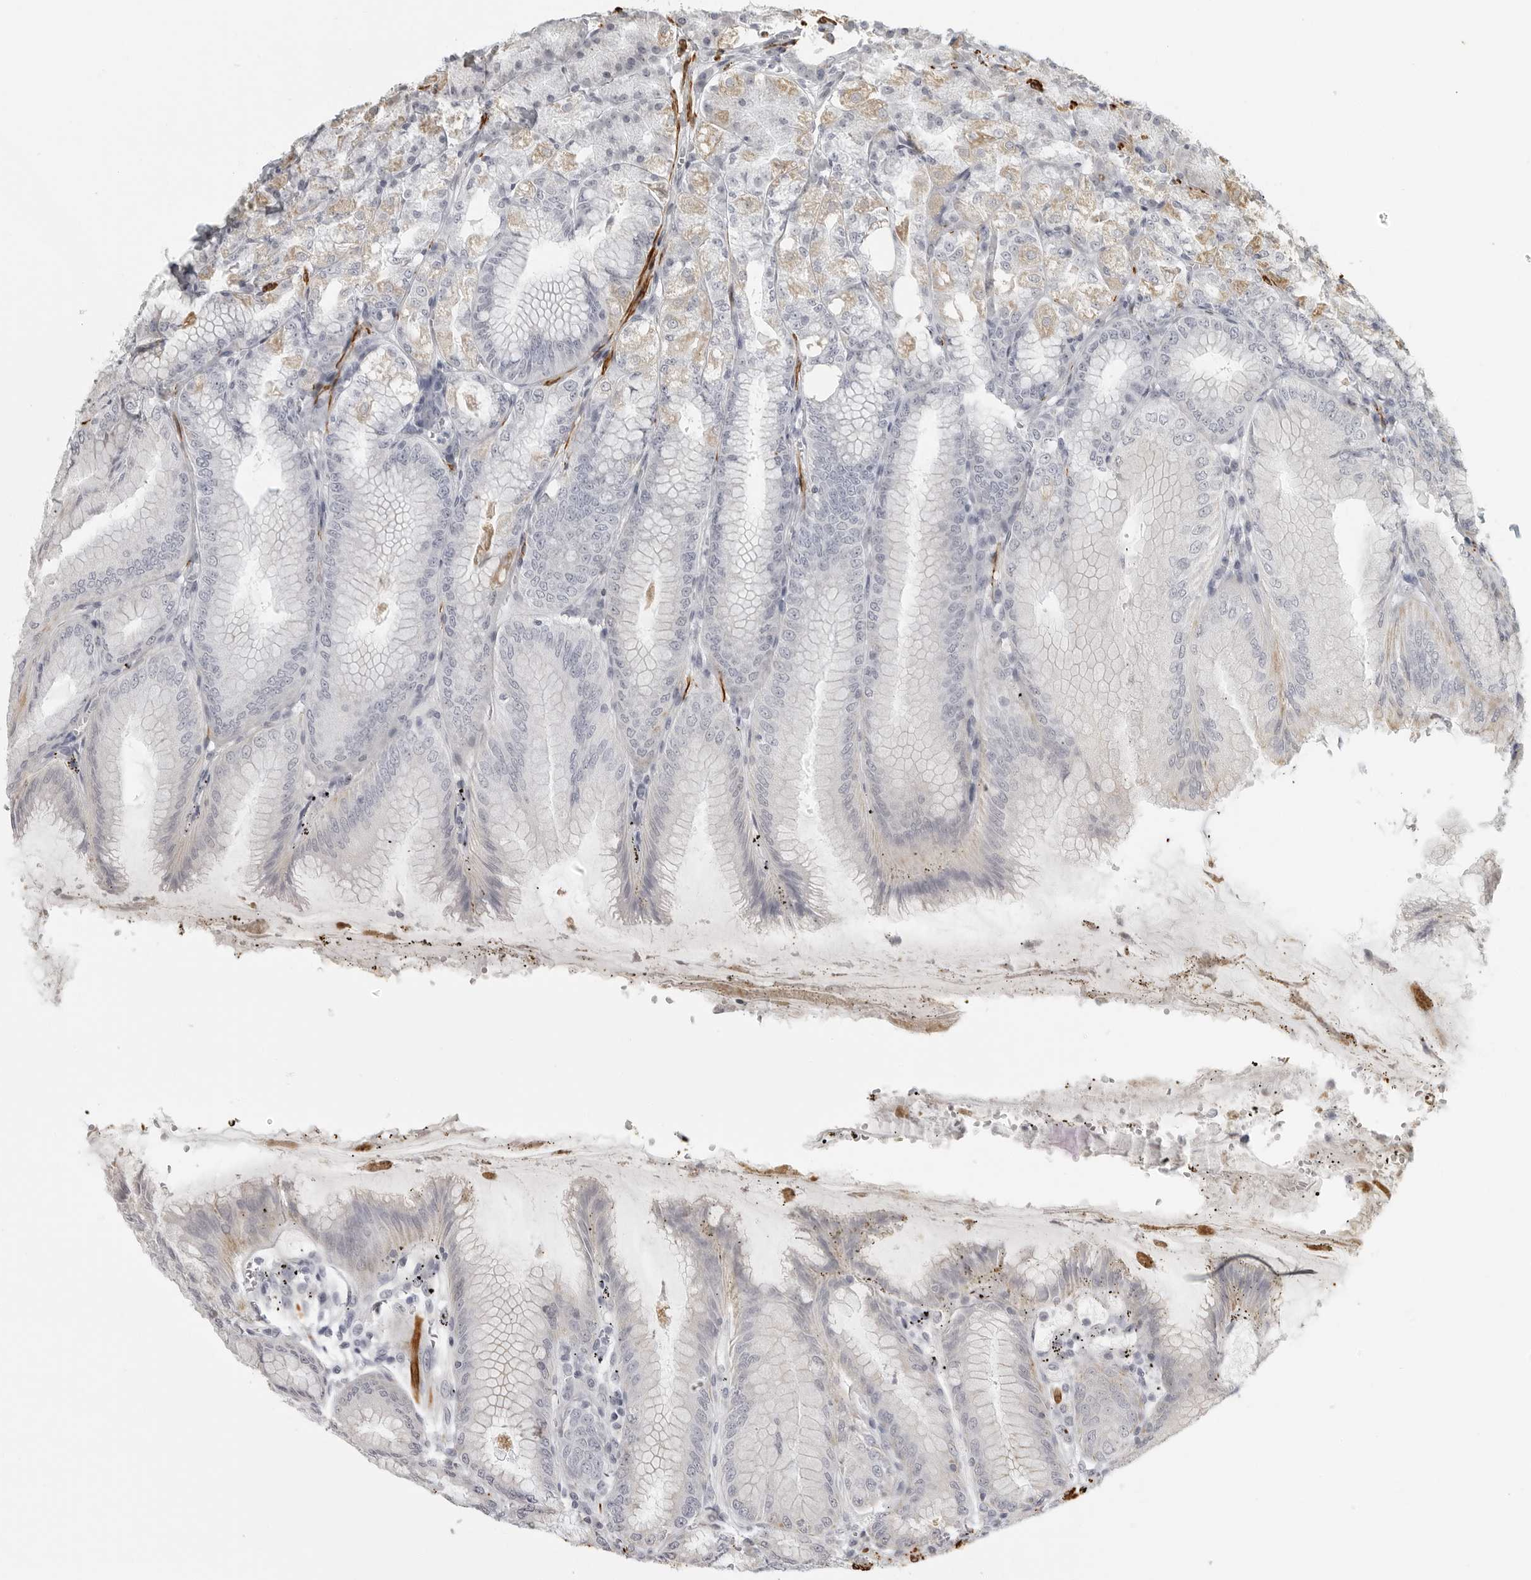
{"staining": {"intensity": "weak", "quantity": "<25%", "location": "cytoplasmic/membranous"}, "tissue": "stomach", "cell_type": "Glandular cells", "image_type": "normal", "snomed": [{"axis": "morphology", "description": "Normal tissue, NOS"}, {"axis": "topography", "description": "Stomach, lower"}], "caption": "Glandular cells are negative for protein expression in unremarkable human stomach. (Stains: DAB immunohistochemistry with hematoxylin counter stain, Microscopy: brightfield microscopy at high magnification).", "gene": "MAP7D1", "patient": {"sex": "male", "age": 71}}